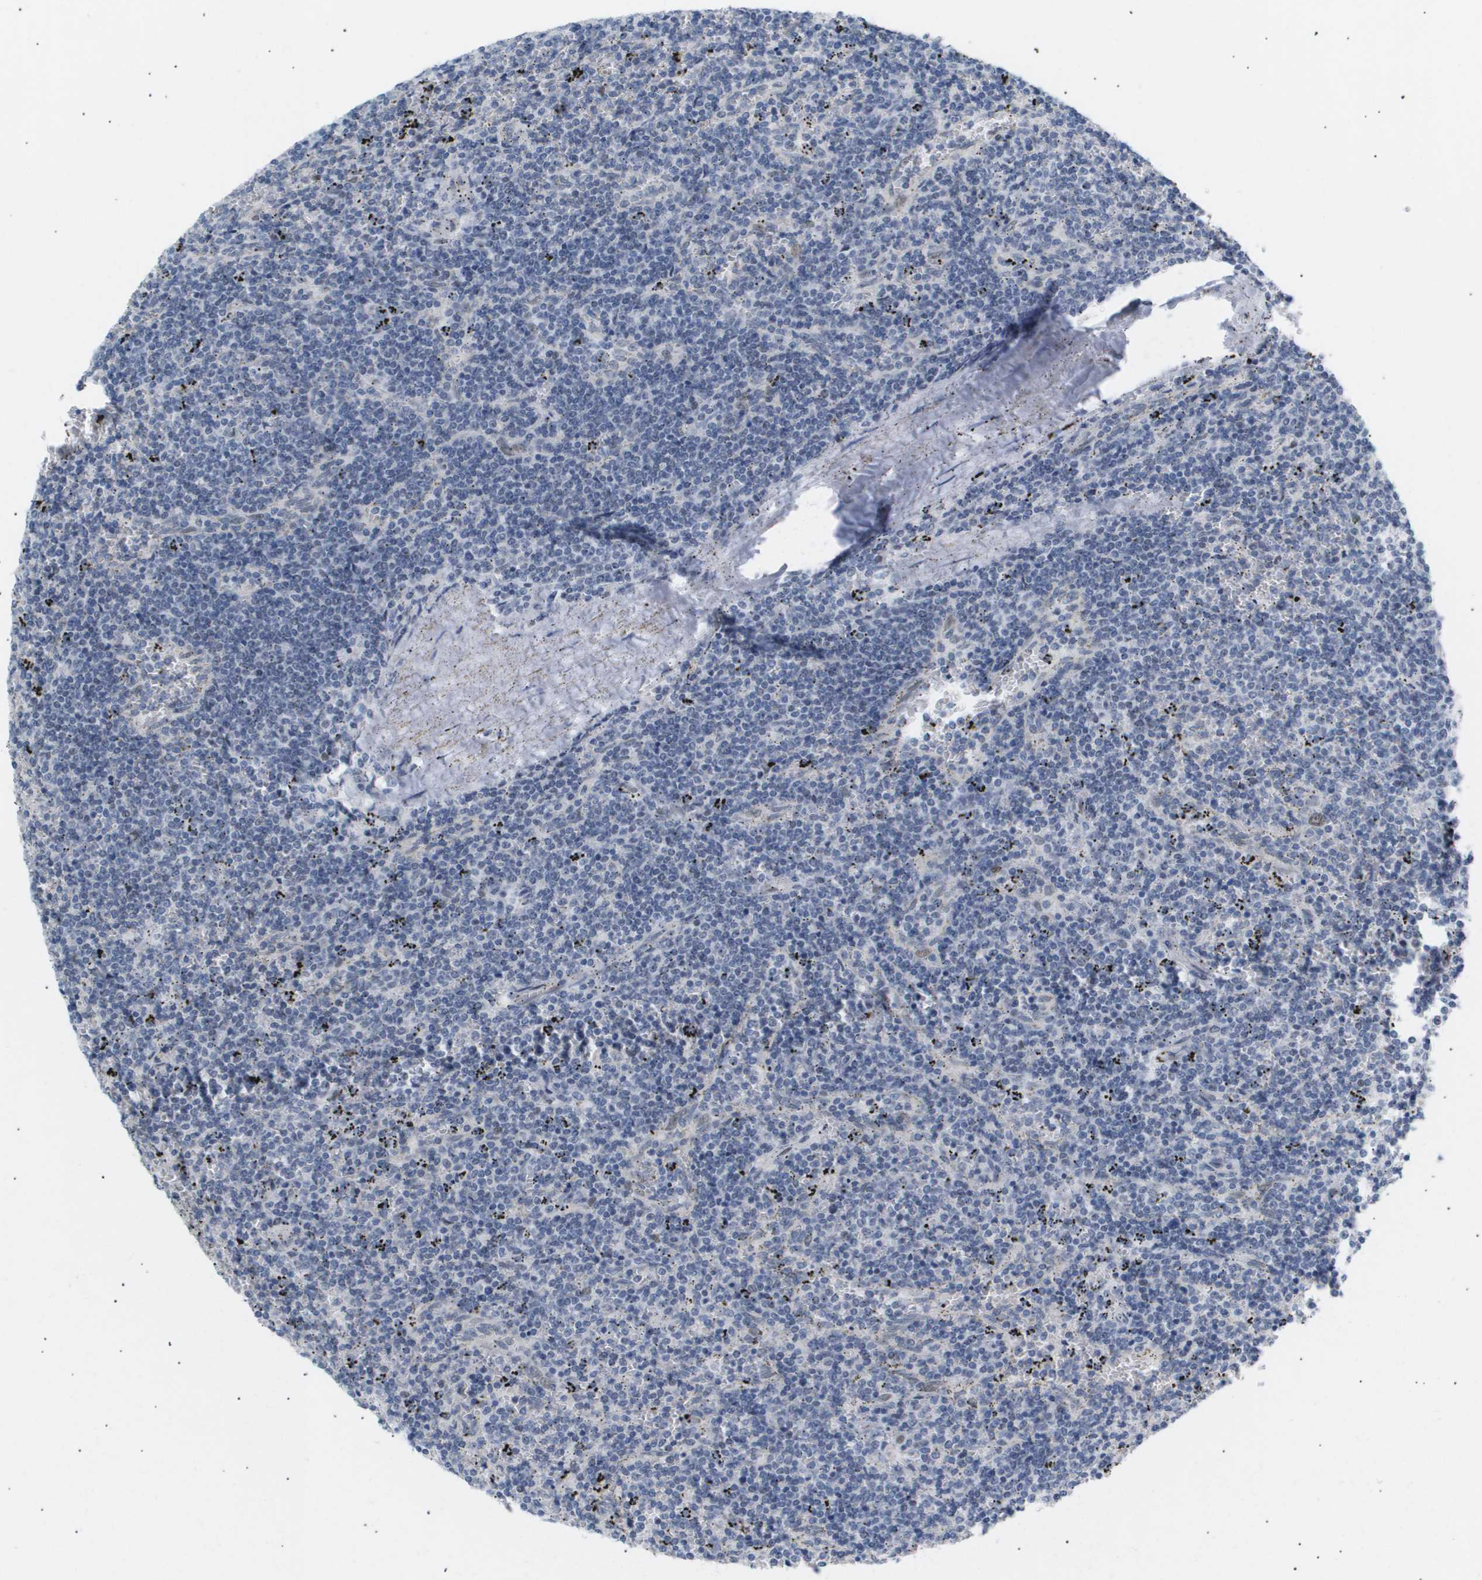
{"staining": {"intensity": "negative", "quantity": "none", "location": "none"}, "tissue": "lymphoma", "cell_type": "Tumor cells", "image_type": "cancer", "snomed": [{"axis": "morphology", "description": "Malignant lymphoma, non-Hodgkin's type, Low grade"}, {"axis": "topography", "description": "Spleen"}], "caption": "Malignant lymphoma, non-Hodgkin's type (low-grade) stained for a protein using immunohistochemistry displays no expression tumor cells.", "gene": "PPARD", "patient": {"sex": "female", "age": 50}}